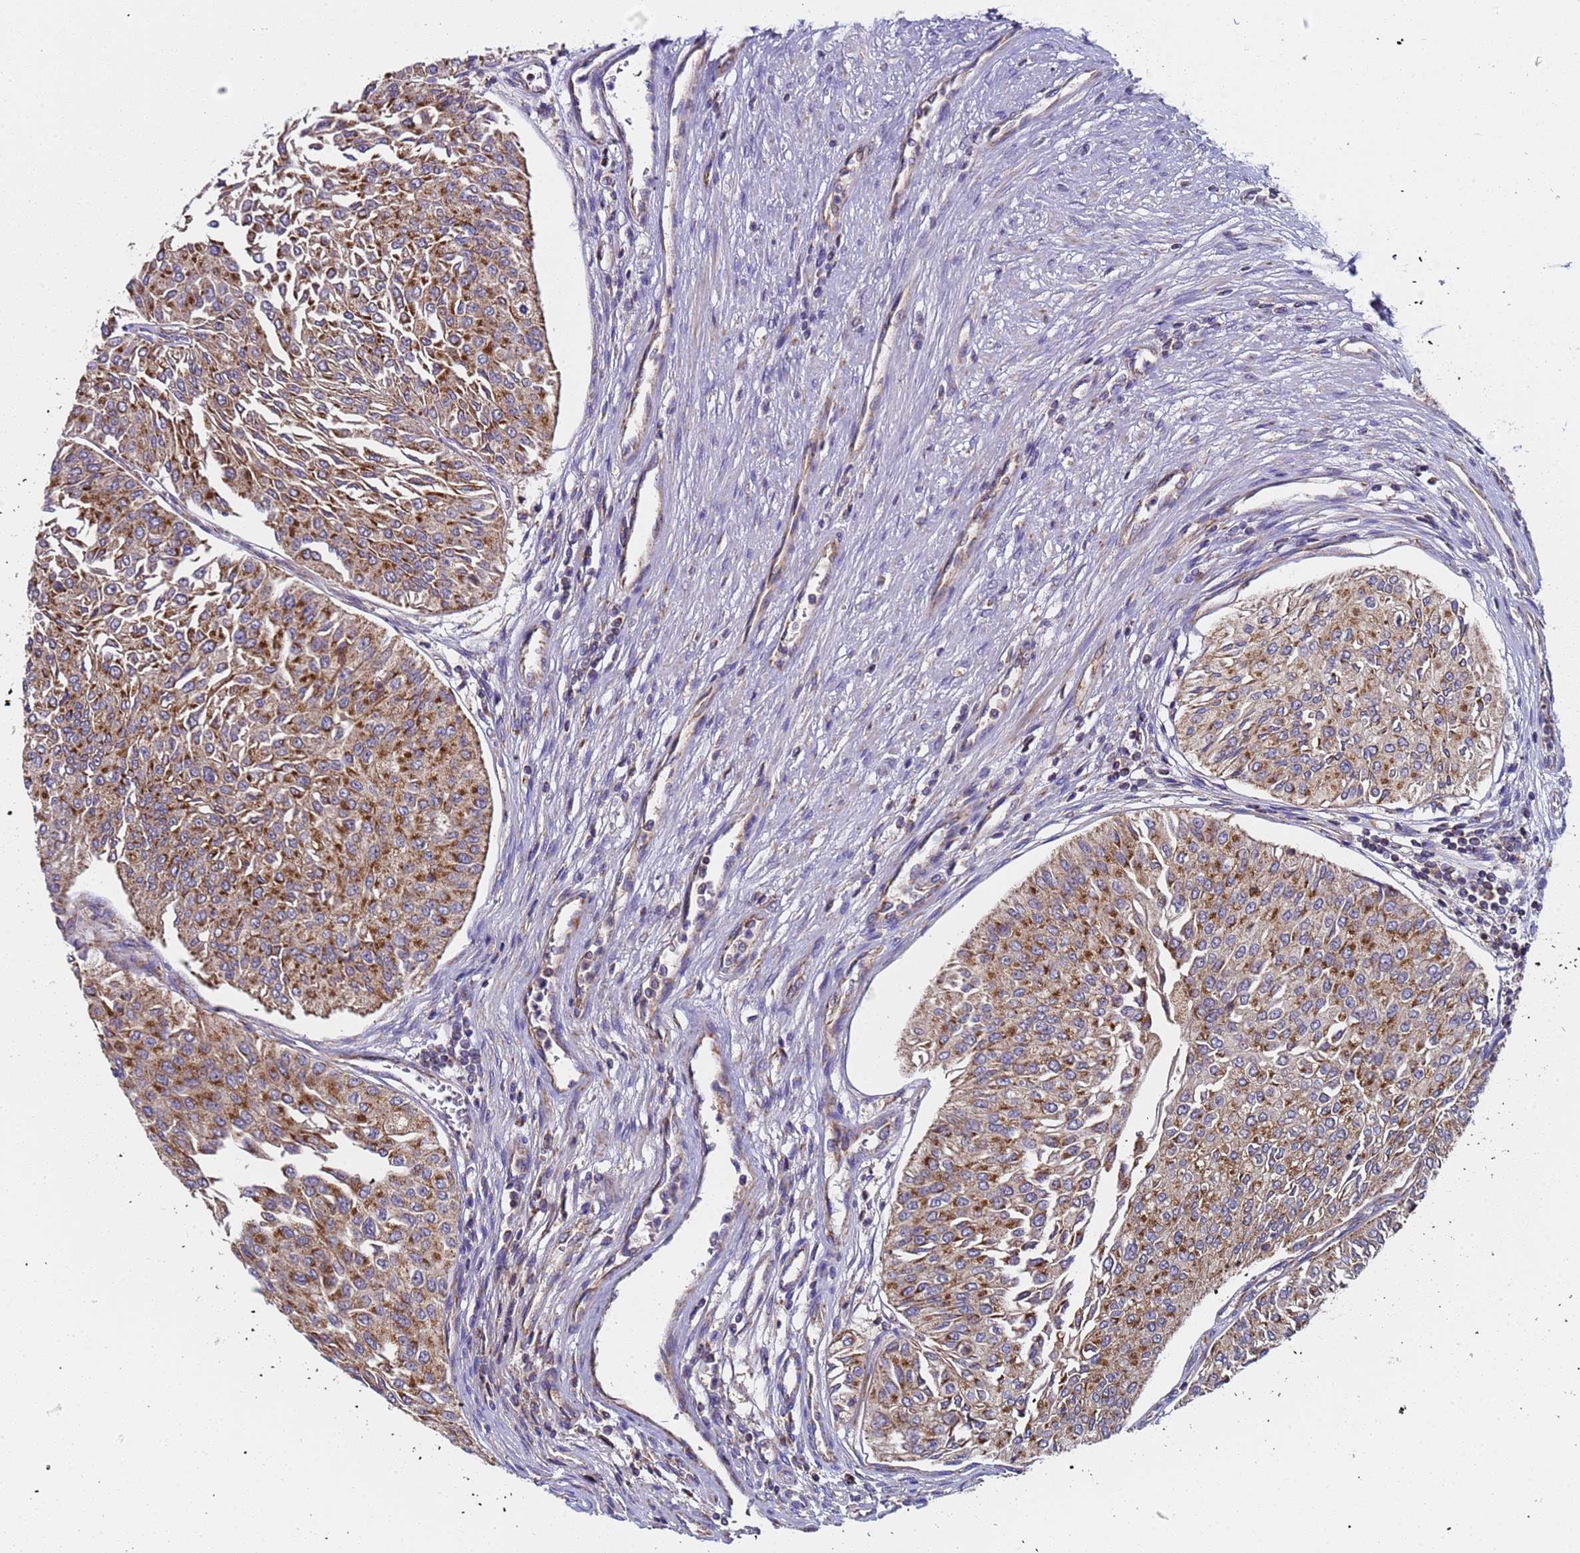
{"staining": {"intensity": "moderate", "quantity": ">75%", "location": "cytoplasmic/membranous"}, "tissue": "urothelial cancer", "cell_type": "Tumor cells", "image_type": "cancer", "snomed": [{"axis": "morphology", "description": "Urothelial carcinoma, Low grade"}, {"axis": "topography", "description": "Urinary bladder"}], "caption": "A medium amount of moderate cytoplasmic/membranous positivity is identified in approximately >75% of tumor cells in urothelial cancer tissue. (DAB IHC with brightfield microscopy, high magnification).", "gene": "TMEM126A", "patient": {"sex": "male", "age": 67}}